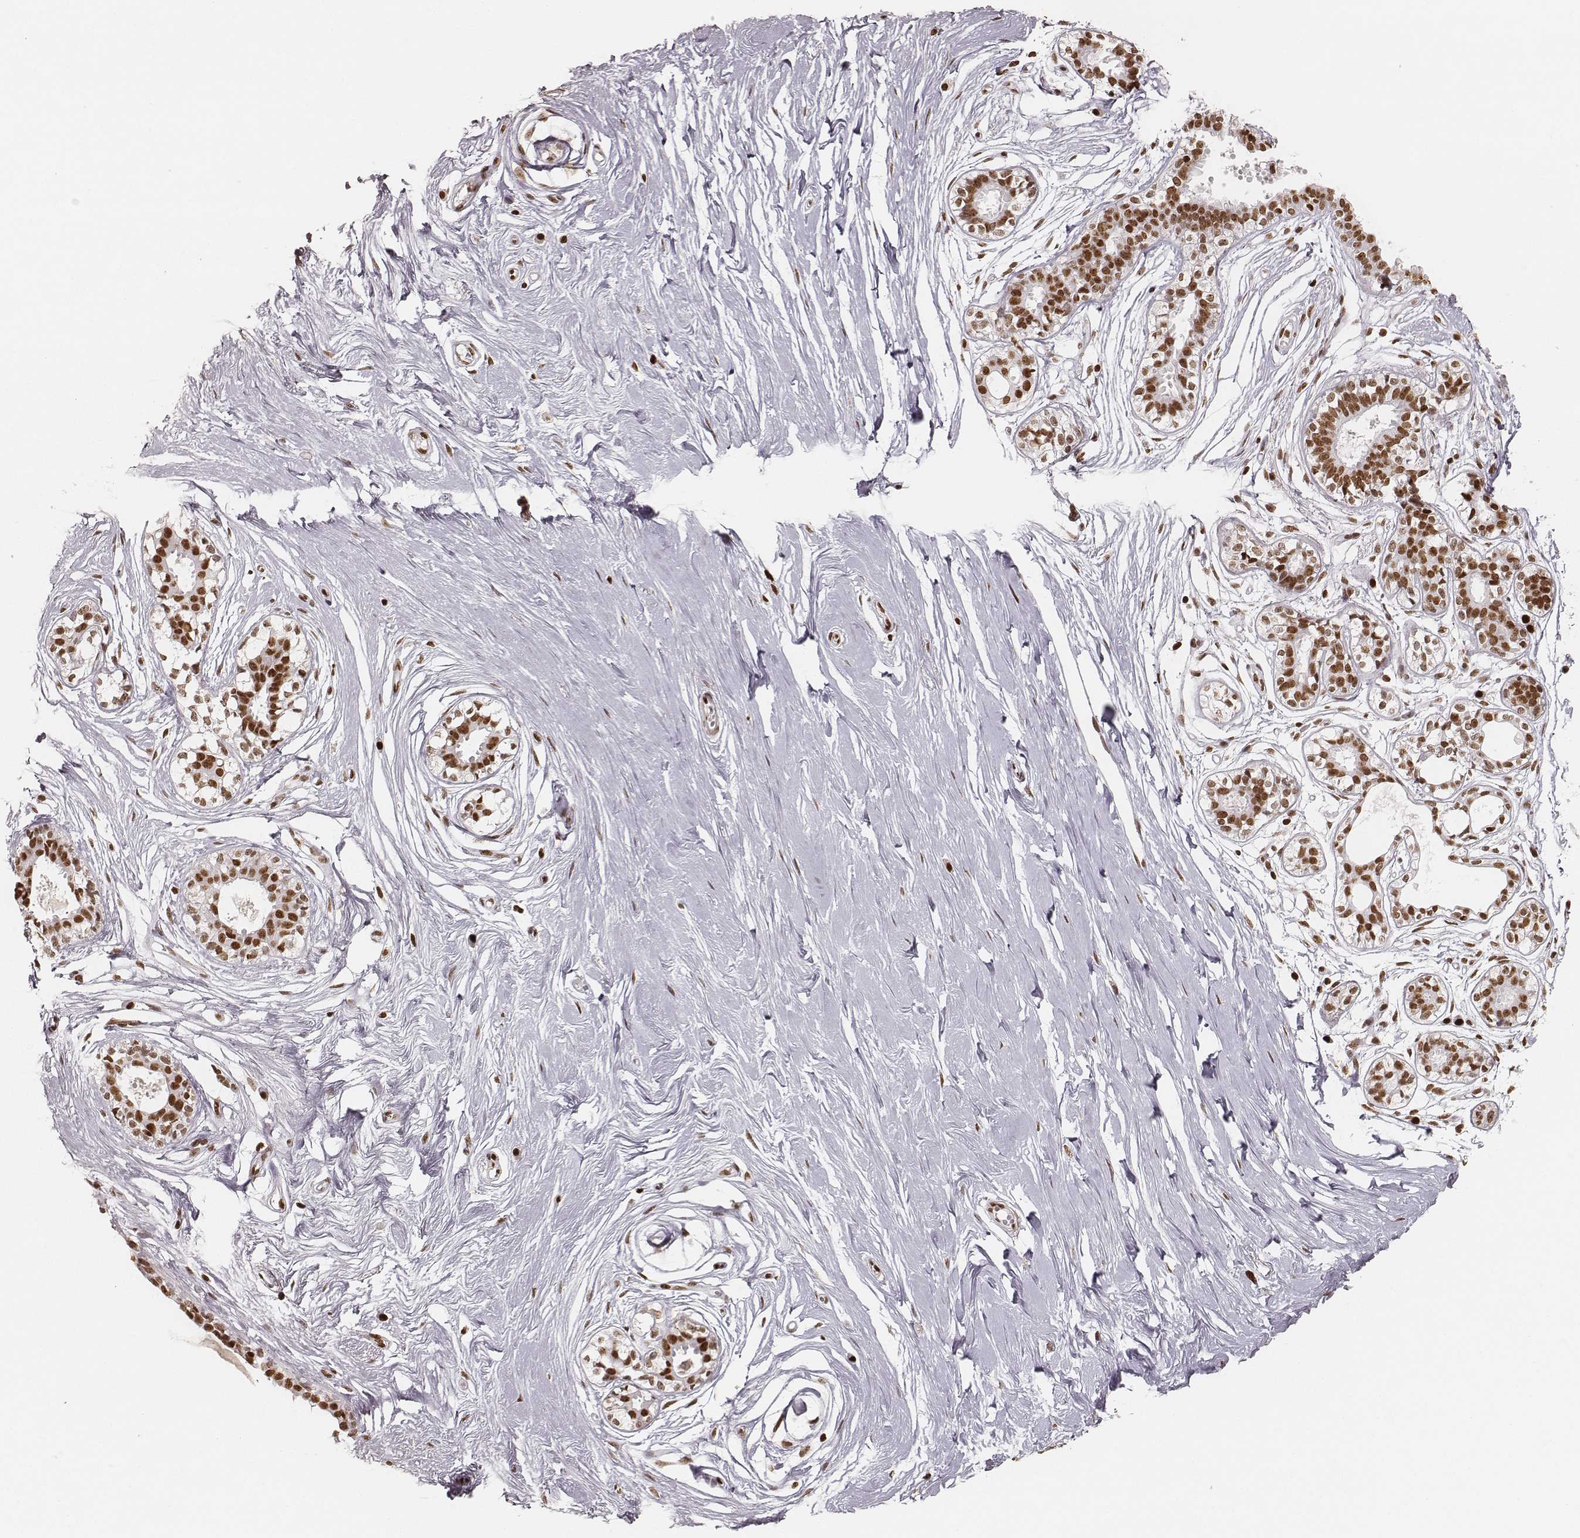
{"staining": {"intensity": "strong", "quantity": ">75%", "location": "nuclear"}, "tissue": "breast", "cell_type": "Adipocytes", "image_type": "normal", "snomed": [{"axis": "morphology", "description": "Normal tissue, NOS"}, {"axis": "topography", "description": "Breast"}], "caption": "Protein expression analysis of normal human breast reveals strong nuclear positivity in approximately >75% of adipocytes. (brown staining indicates protein expression, while blue staining denotes nuclei).", "gene": "PARP1", "patient": {"sex": "female", "age": 49}}